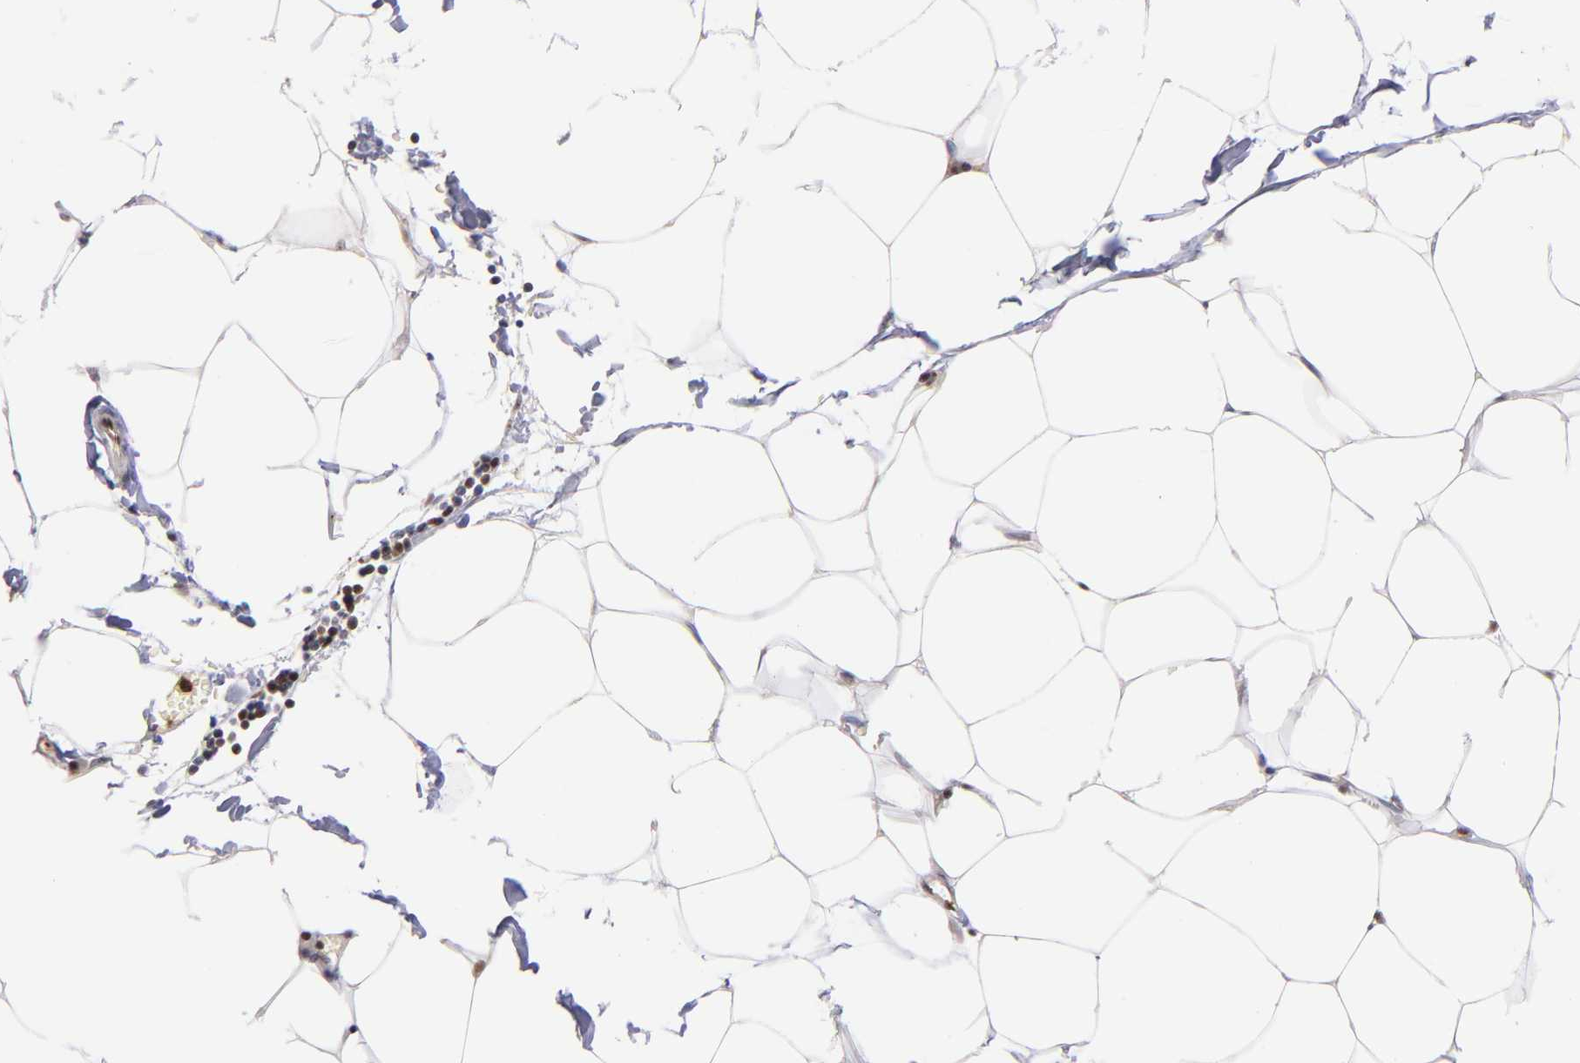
{"staining": {"intensity": "negative", "quantity": "none", "location": "none"}, "tissue": "adipose tissue", "cell_type": "Adipocytes", "image_type": "normal", "snomed": [{"axis": "morphology", "description": "Normal tissue, NOS"}, {"axis": "morphology", "description": "Adenocarcinoma, NOS"}, {"axis": "topography", "description": "Colon"}, {"axis": "topography", "description": "Peripheral nerve tissue"}], "caption": "A high-resolution histopathology image shows IHC staining of unremarkable adipose tissue, which demonstrates no significant staining in adipocytes.", "gene": "YWHAB", "patient": {"sex": "male", "age": 14}}